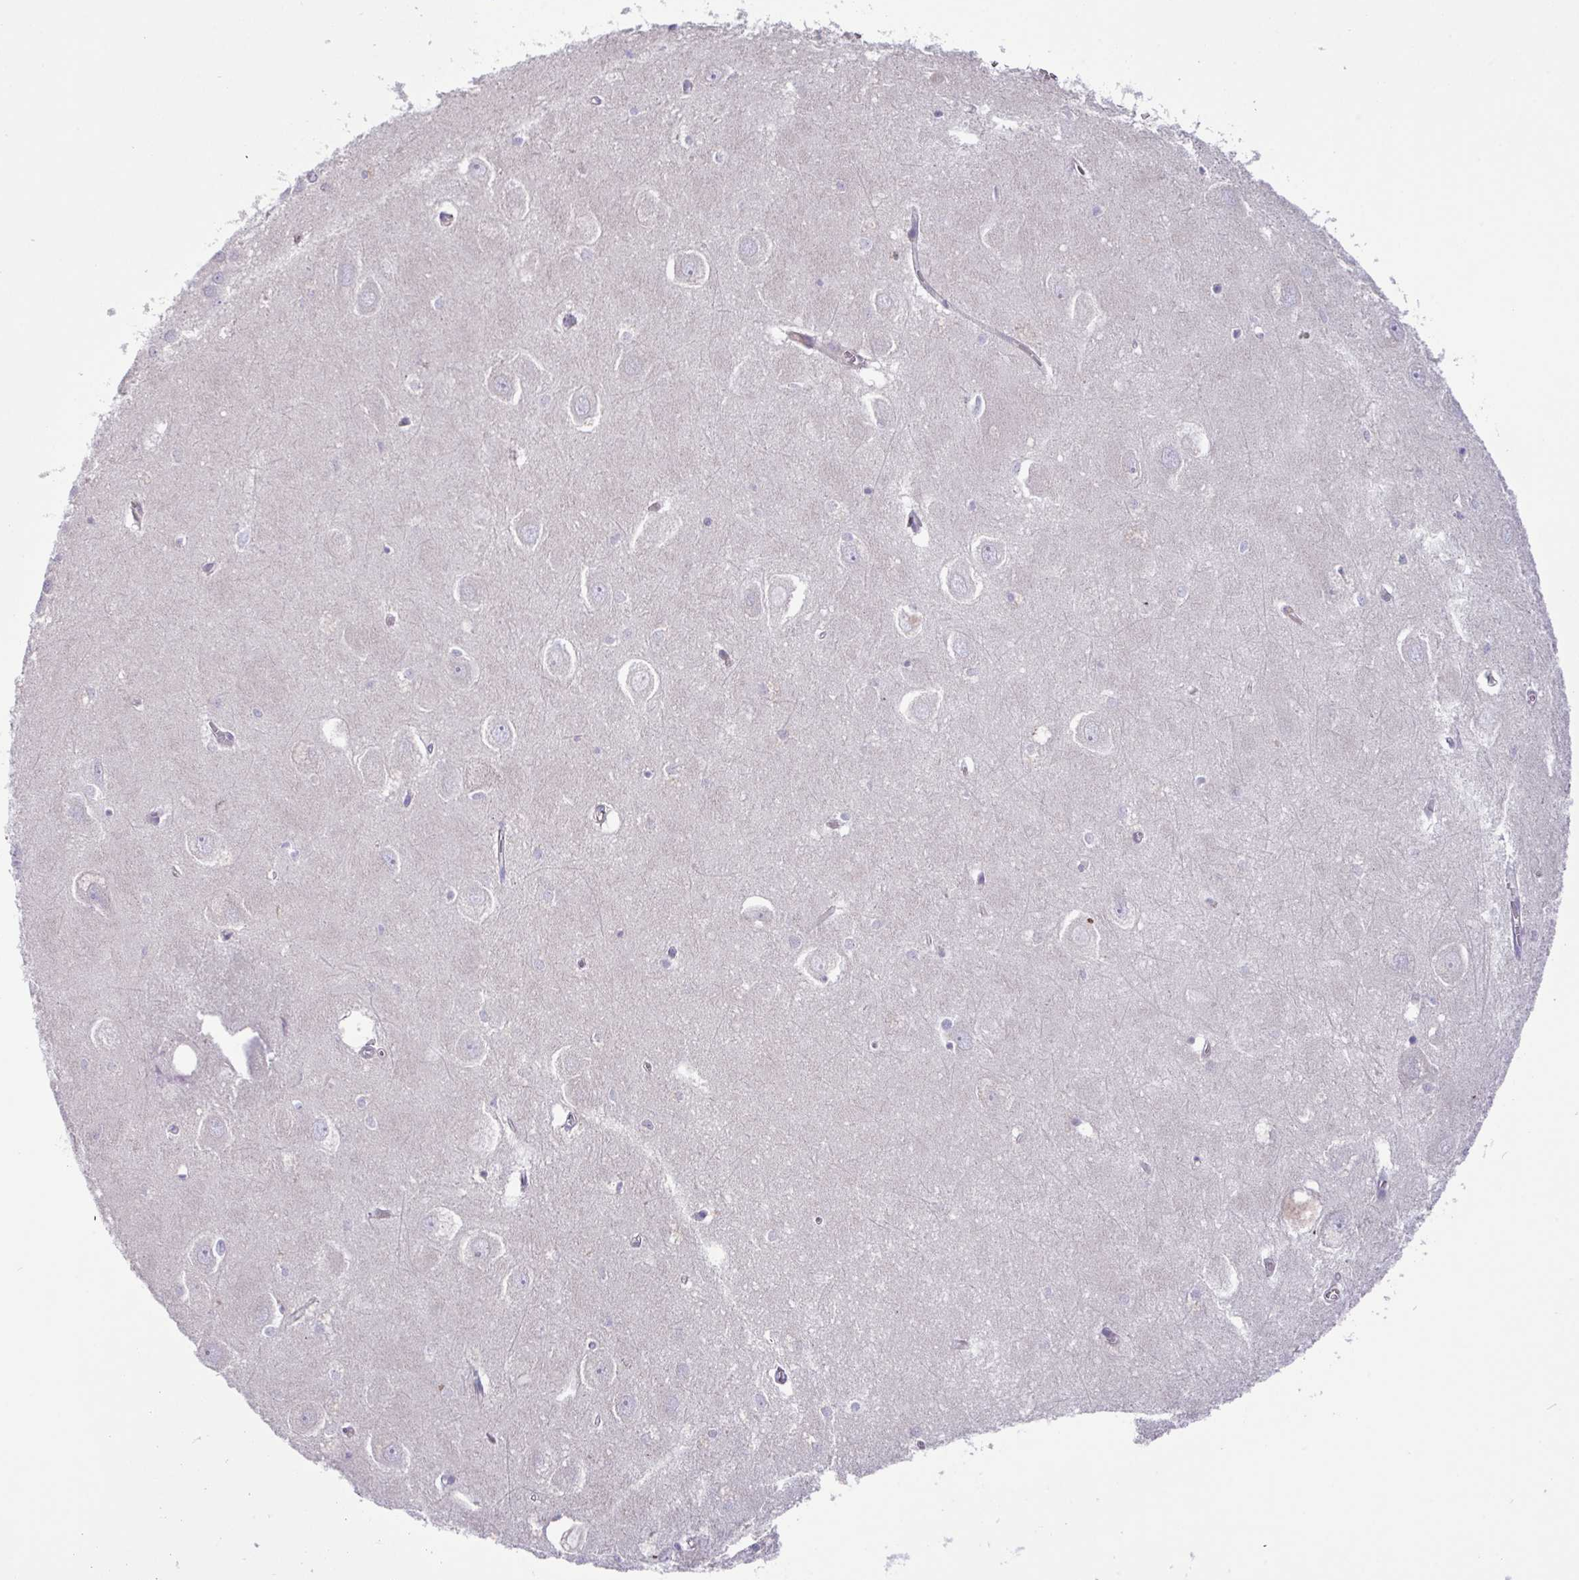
{"staining": {"intensity": "negative", "quantity": "none", "location": "none"}, "tissue": "hippocampus", "cell_type": "Glial cells", "image_type": "normal", "snomed": [{"axis": "morphology", "description": "Normal tissue, NOS"}, {"axis": "topography", "description": "Hippocampus"}], "caption": "Photomicrograph shows no protein positivity in glial cells of unremarkable hippocampus.", "gene": "MRM2", "patient": {"sex": "female", "age": 64}}